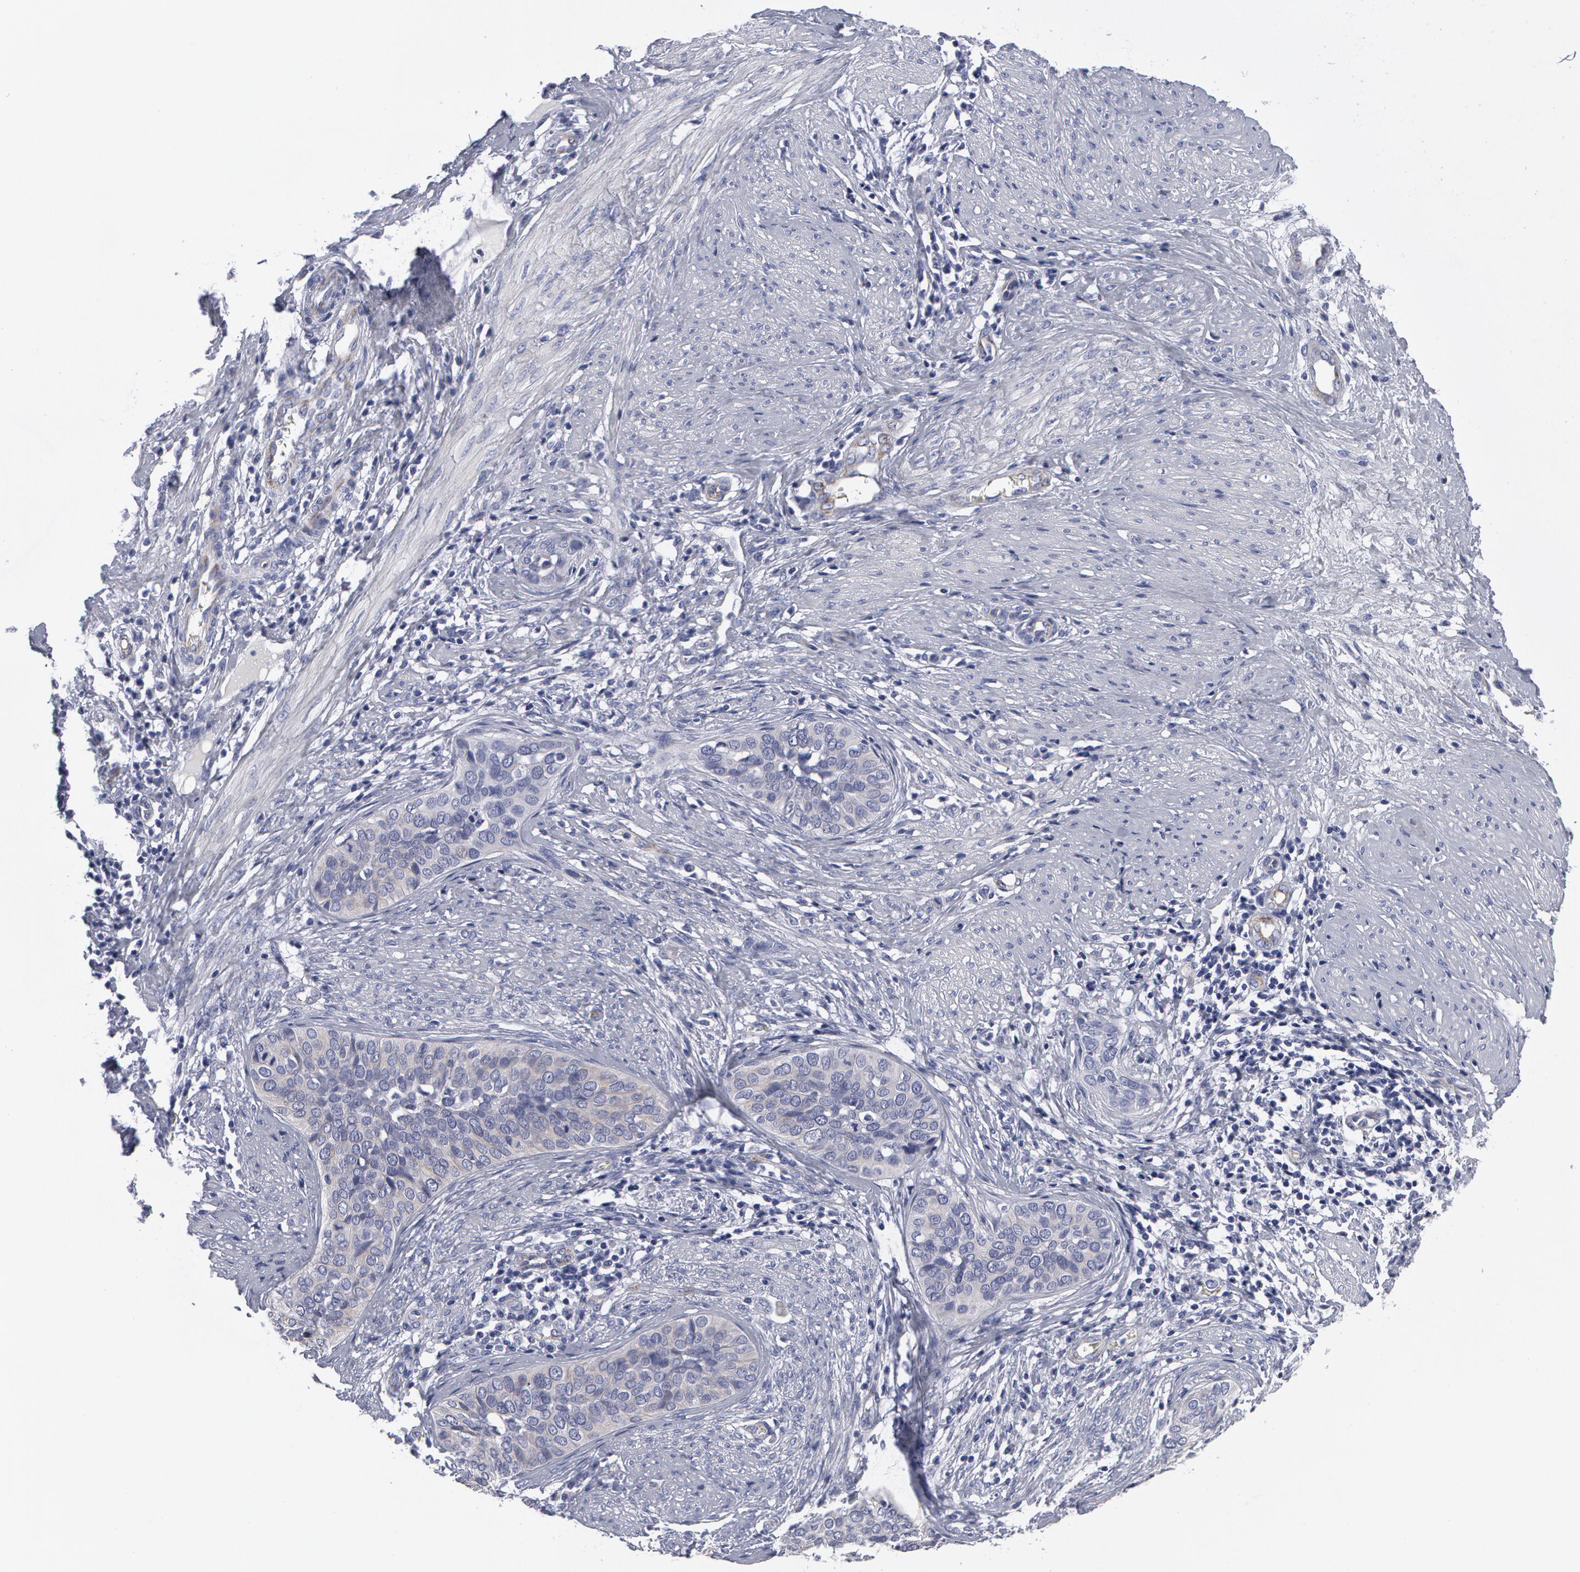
{"staining": {"intensity": "negative", "quantity": "none", "location": "none"}, "tissue": "cervical cancer", "cell_type": "Tumor cells", "image_type": "cancer", "snomed": [{"axis": "morphology", "description": "Squamous cell carcinoma, NOS"}, {"axis": "topography", "description": "Cervix"}], "caption": "Immunohistochemical staining of cervical squamous cell carcinoma displays no significant positivity in tumor cells. (DAB (3,3'-diaminobenzidine) IHC, high magnification).", "gene": "SMC1B", "patient": {"sex": "female", "age": 31}}